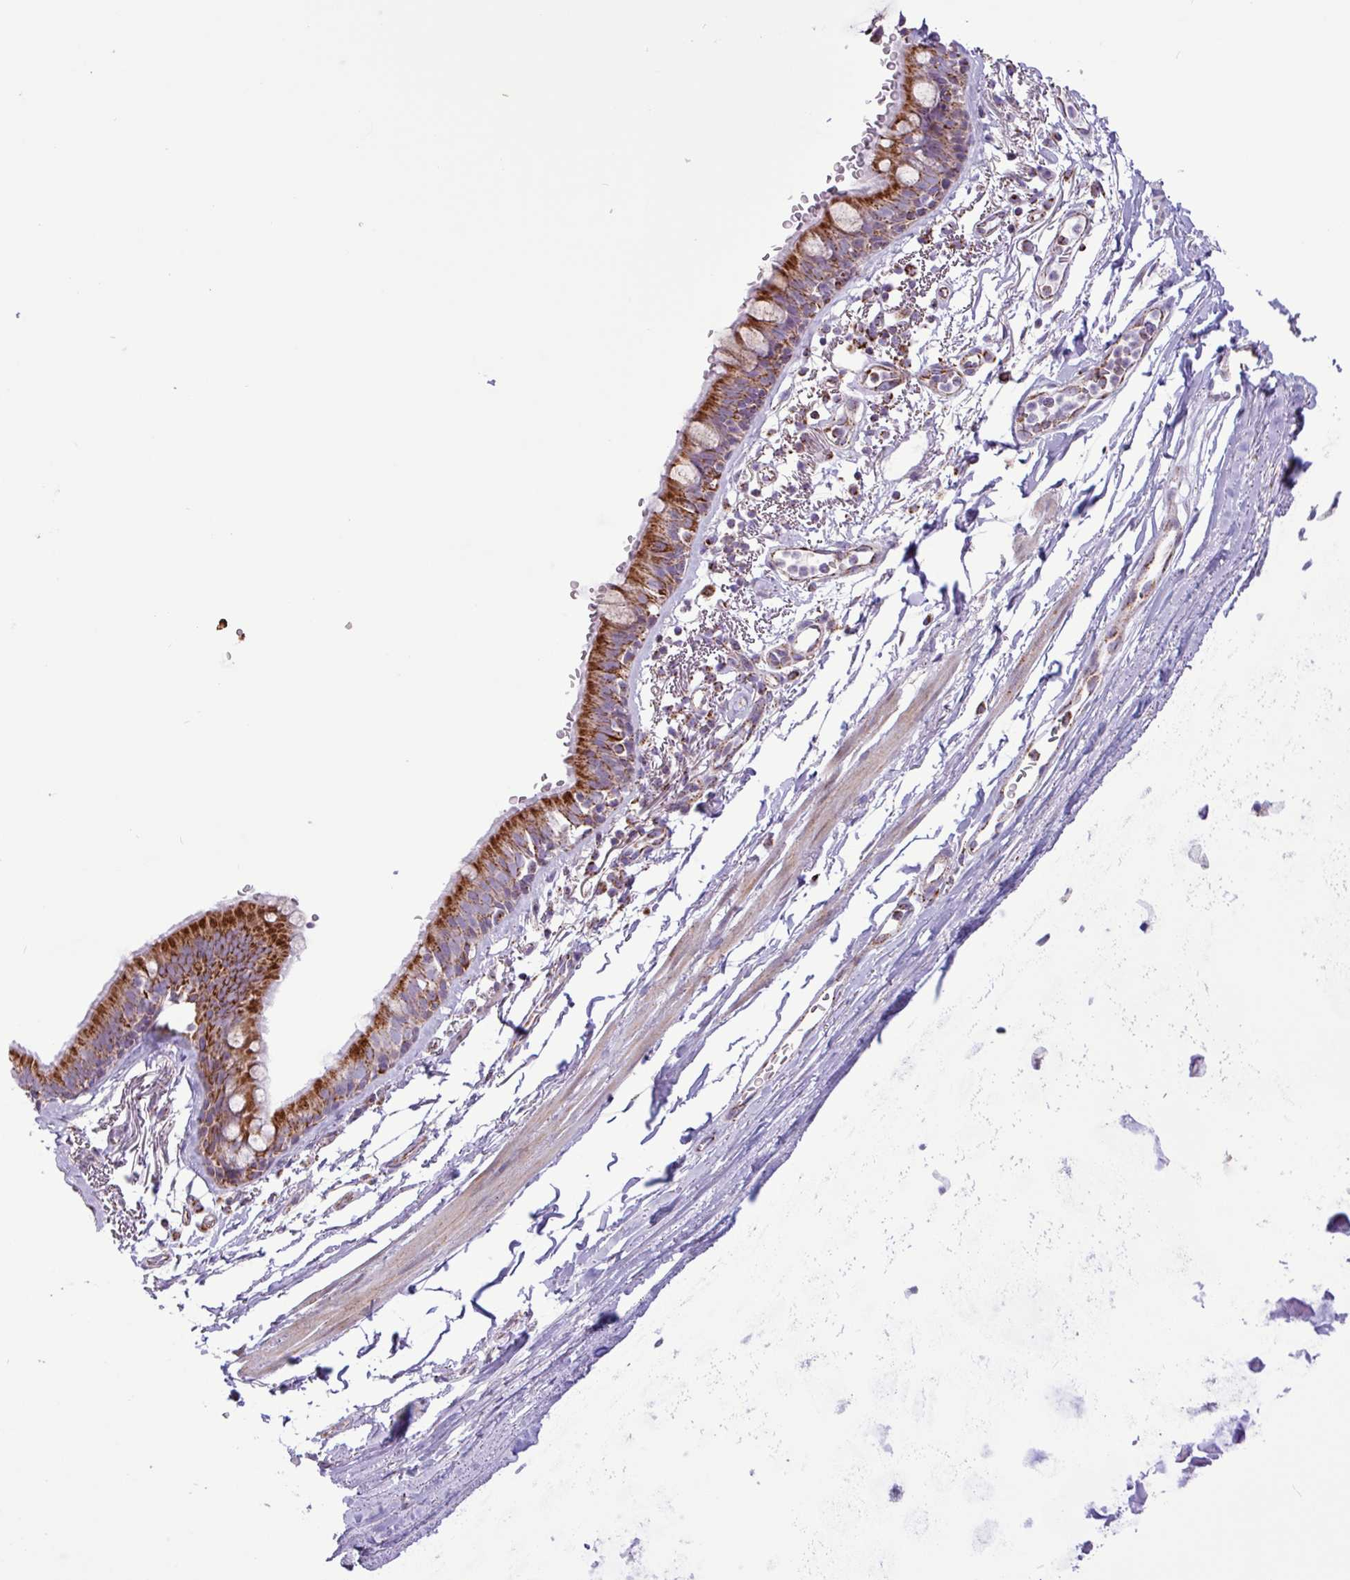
{"staining": {"intensity": "strong", "quantity": ">75%", "location": "cytoplasmic/membranous"}, "tissue": "bronchus", "cell_type": "Respiratory epithelial cells", "image_type": "normal", "snomed": [{"axis": "morphology", "description": "Normal tissue, NOS"}, {"axis": "topography", "description": "Bronchus"}], "caption": "DAB (3,3'-diaminobenzidine) immunohistochemical staining of benign bronchus shows strong cytoplasmic/membranous protein expression in approximately >75% of respiratory epithelial cells.", "gene": "RTL3", "patient": {"sex": "male", "age": 67}}